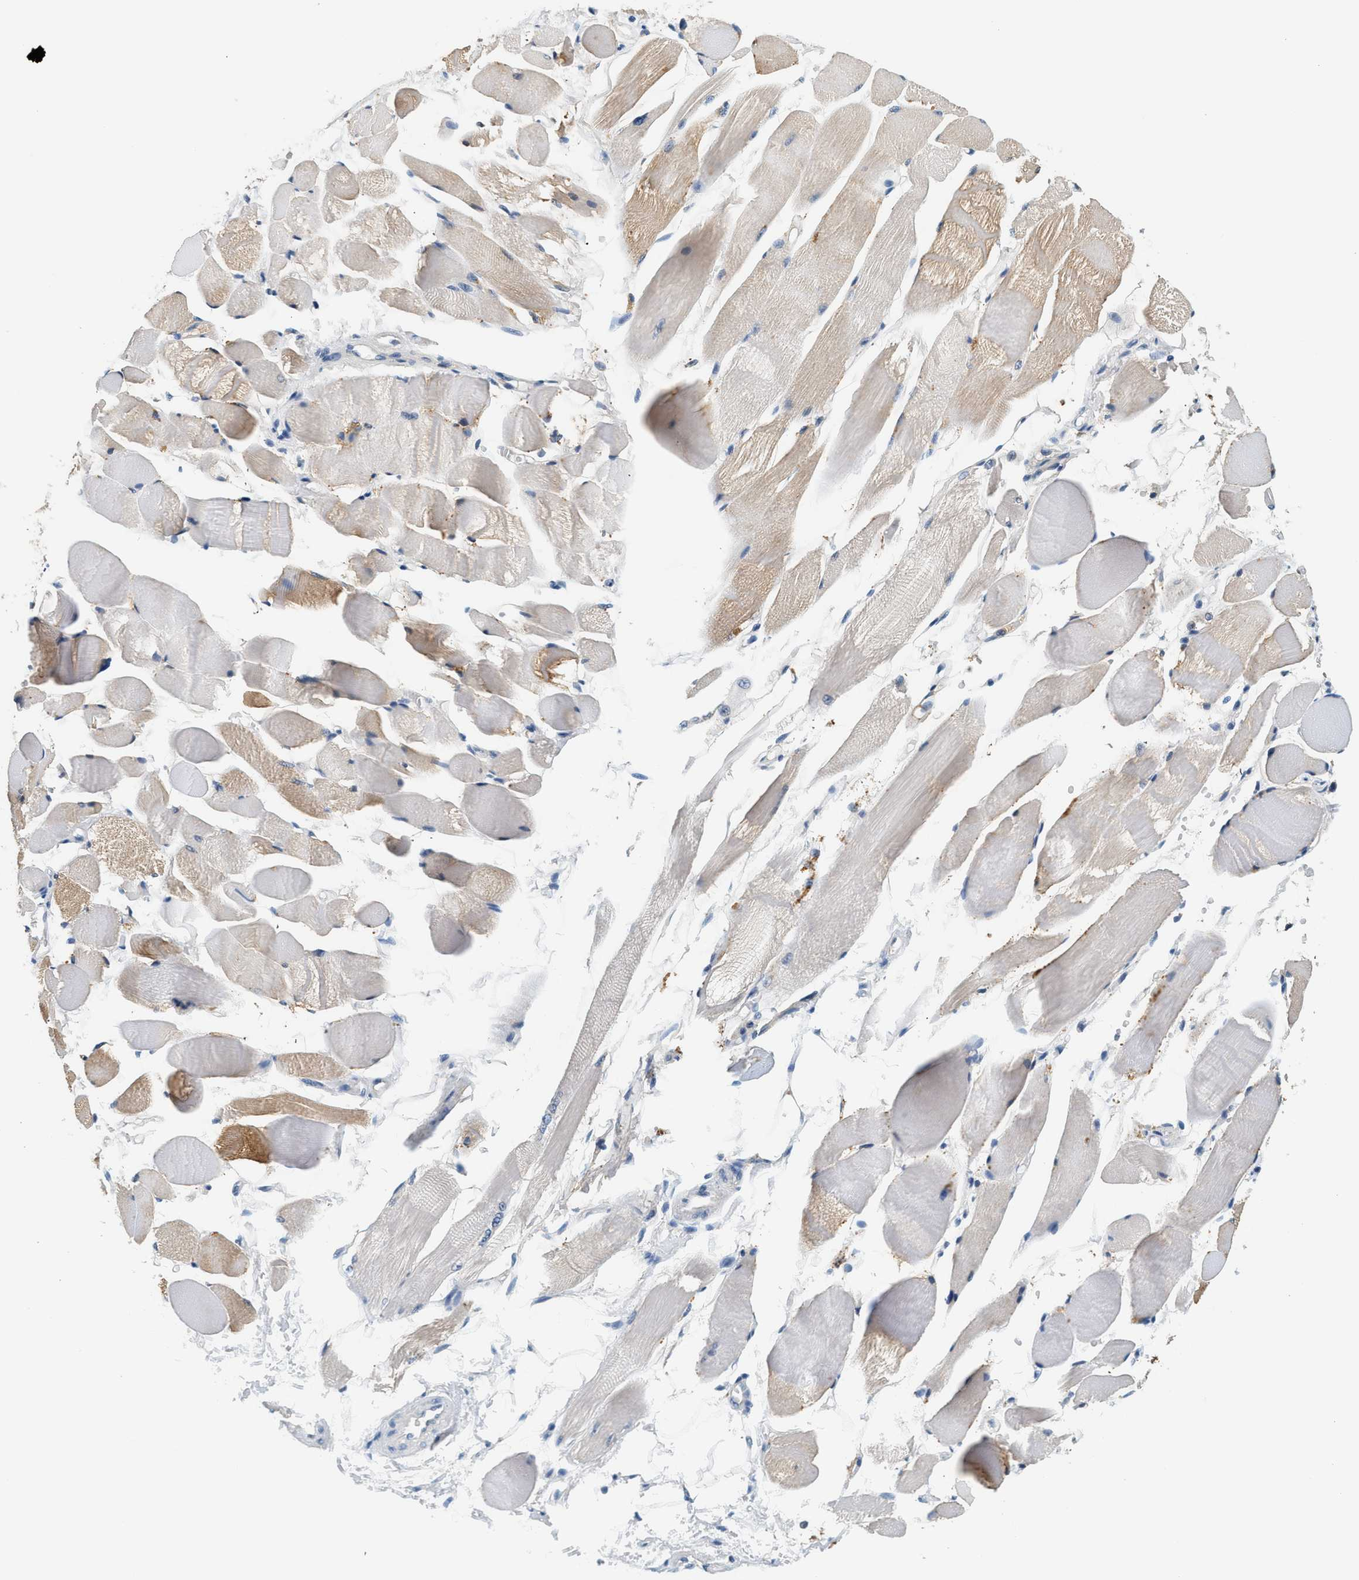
{"staining": {"intensity": "moderate", "quantity": "25%-75%", "location": "cytoplasmic/membranous"}, "tissue": "skeletal muscle", "cell_type": "Myocytes", "image_type": "normal", "snomed": [{"axis": "morphology", "description": "Normal tissue, NOS"}, {"axis": "topography", "description": "Skeletal muscle"}, {"axis": "topography", "description": "Peripheral nerve tissue"}], "caption": "Protein staining of benign skeletal muscle reveals moderate cytoplasmic/membranous expression in approximately 25%-75% of myocytes. (Stains: DAB in brown, nuclei in blue, Microscopy: brightfield microscopy at high magnification).", "gene": "SLC35E1", "patient": {"sex": "female", "age": 84}}